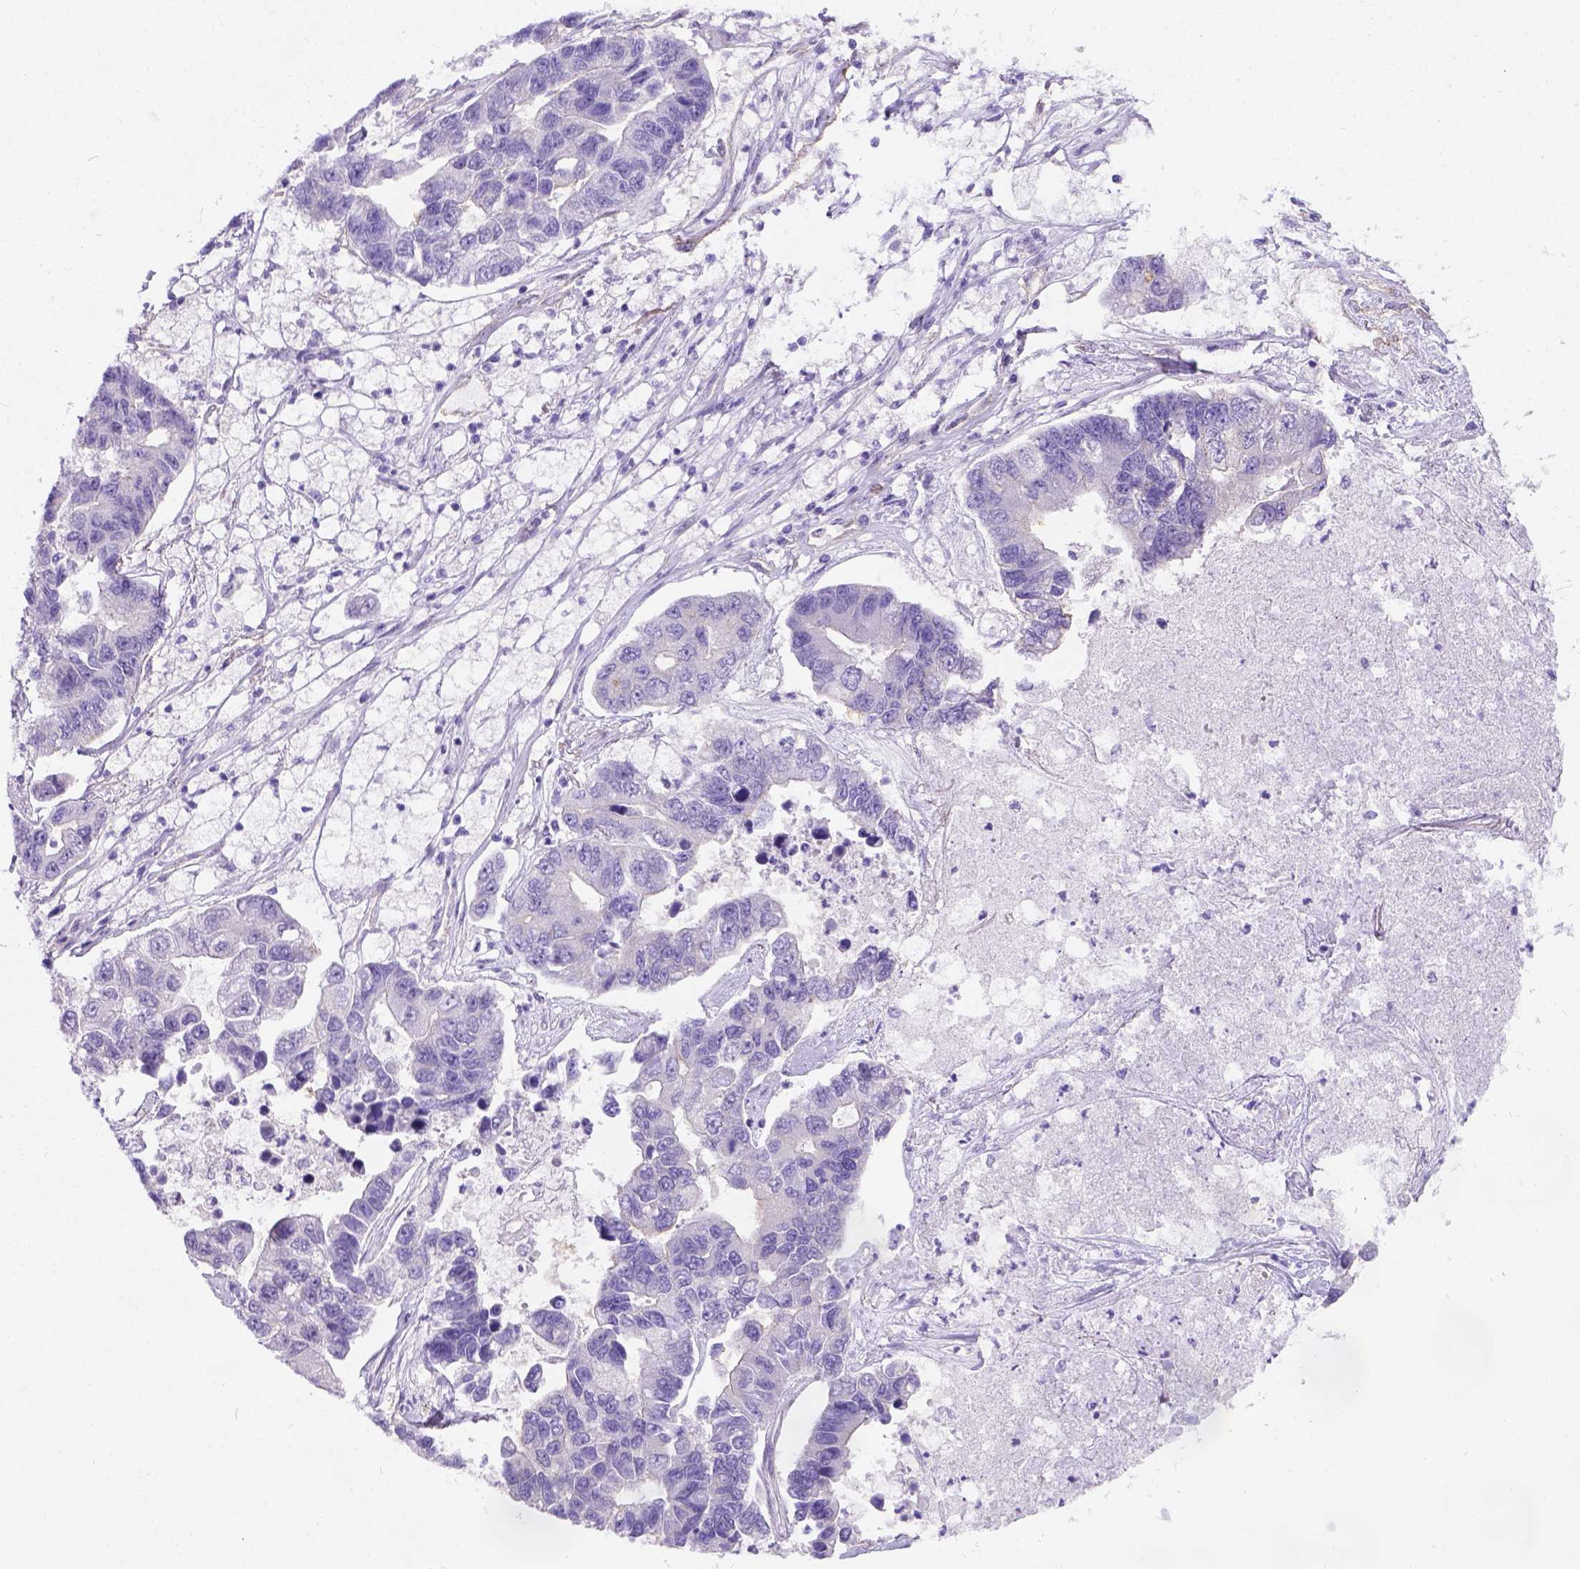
{"staining": {"intensity": "negative", "quantity": "none", "location": "none"}, "tissue": "lung cancer", "cell_type": "Tumor cells", "image_type": "cancer", "snomed": [{"axis": "morphology", "description": "Adenocarcinoma, NOS"}, {"axis": "topography", "description": "Bronchus"}, {"axis": "topography", "description": "Lung"}], "caption": "Tumor cells are negative for brown protein staining in lung cancer (adenocarcinoma). Brightfield microscopy of immunohistochemistry (IHC) stained with DAB (brown) and hematoxylin (blue), captured at high magnification.", "gene": "PHF7", "patient": {"sex": "female", "age": 51}}